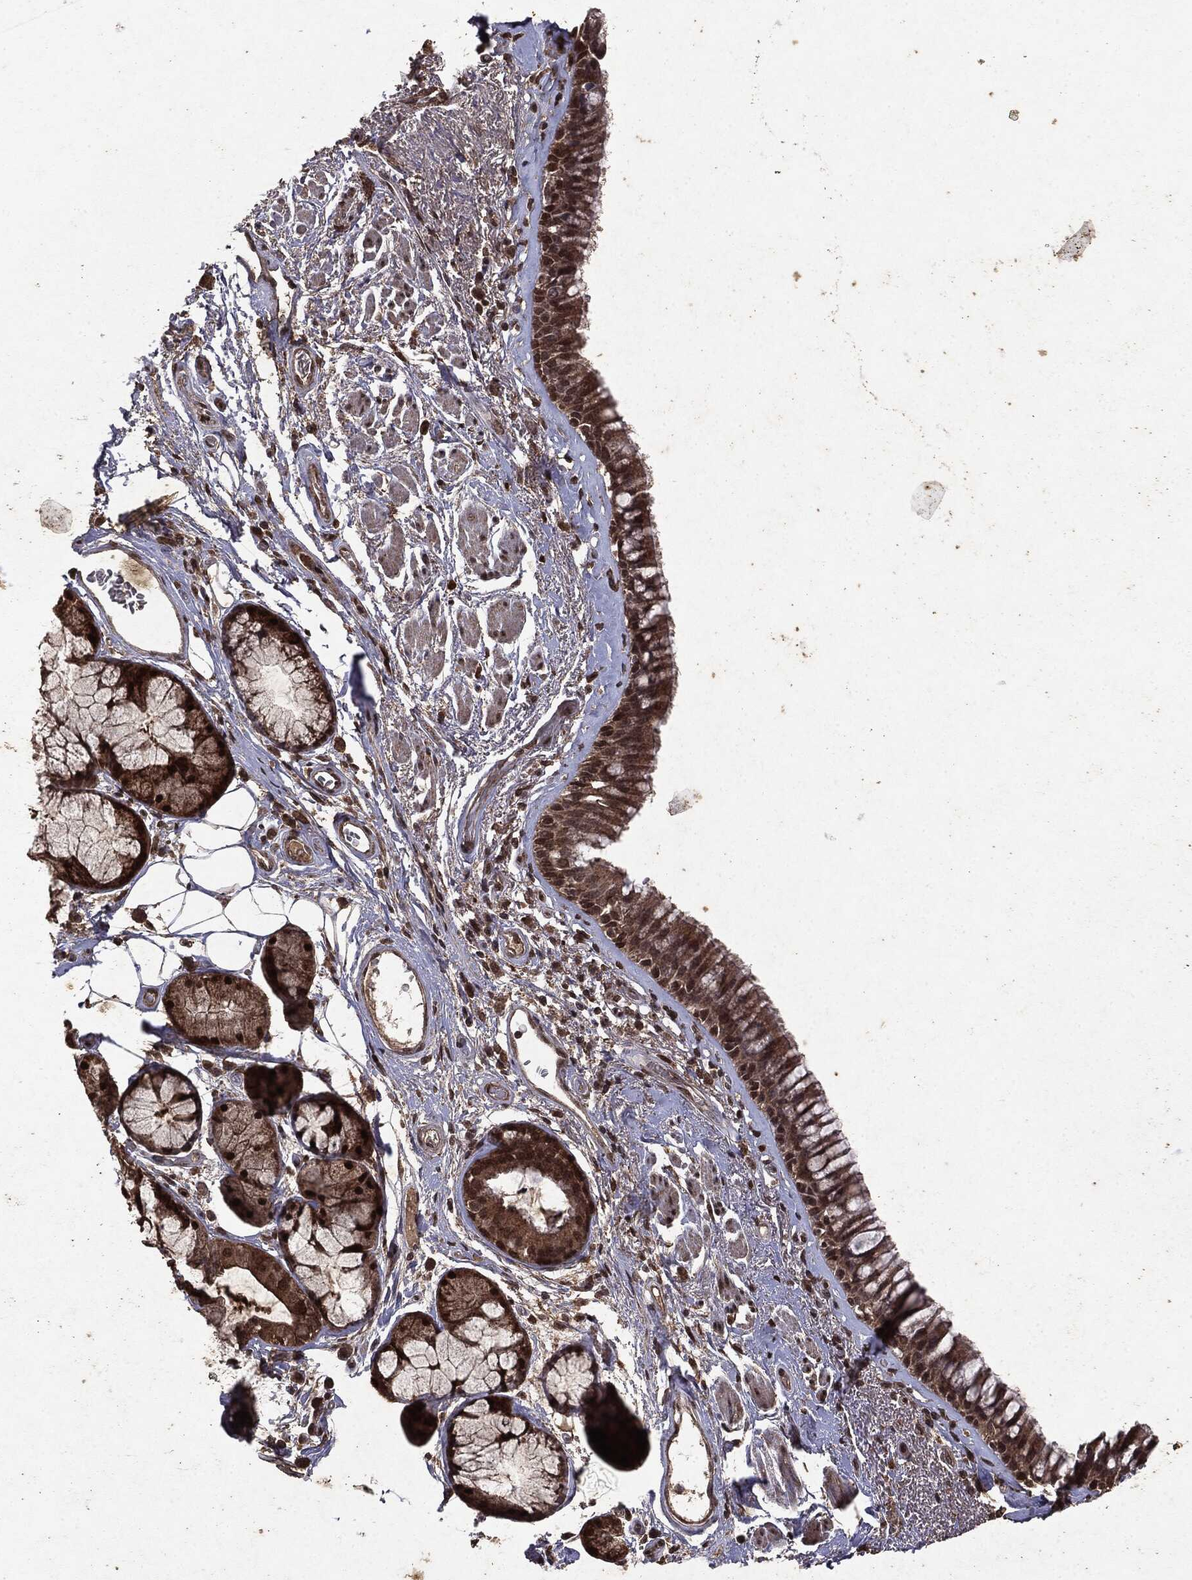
{"staining": {"intensity": "moderate", "quantity": ">75%", "location": "cytoplasmic/membranous,nuclear"}, "tissue": "bronchus", "cell_type": "Respiratory epithelial cells", "image_type": "normal", "snomed": [{"axis": "morphology", "description": "Normal tissue, NOS"}, {"axis": "topography", "description": "Bronchus"}], "caption": "Respiratory epithelial cells exhibit moderate cytoplasmic/membranous,nuclear positivity in about >75% of cells in normal bronchus.", "gene": "PEBP1", "patient": {"sex": "male", "age": 82}}